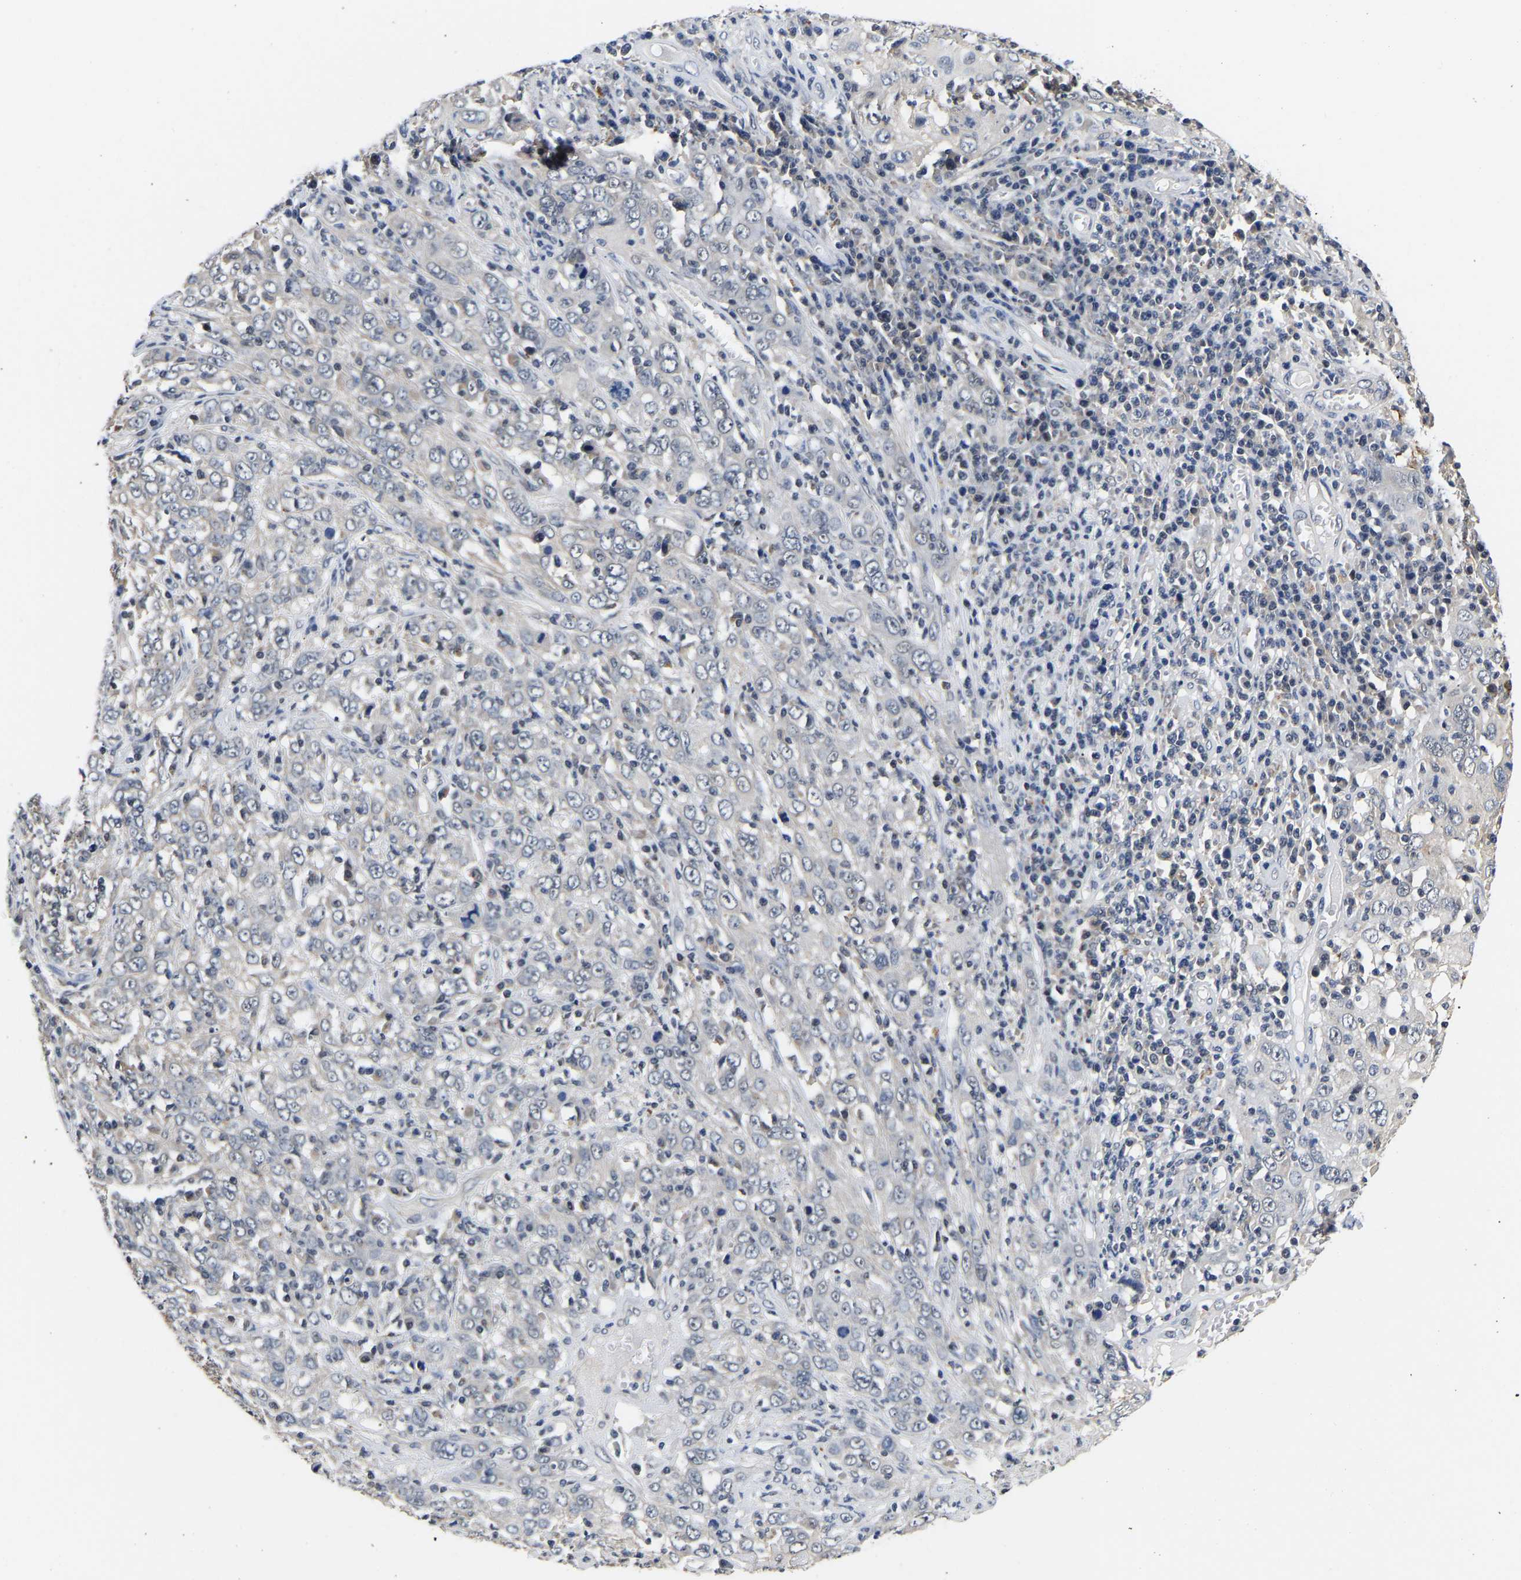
{"staining": {"intensity": "negative", "quantity": "none", "location": "none"}, "tissue": "cervical cancer", "cell_type": "Tumor cells", "image_type": "cancer", "snomed": [{"axis": "morphology", "description": "Squamous cell carcinoma, NOS"}, {"axis": "topography", "description": "Cervix"}], "caption": "Cervical squamous cell carcinoma stained for a protein using IHC exhibits no expression tumor cells.", "gene": "METTL16", "patient": {"sex": "female", "age": 46}}